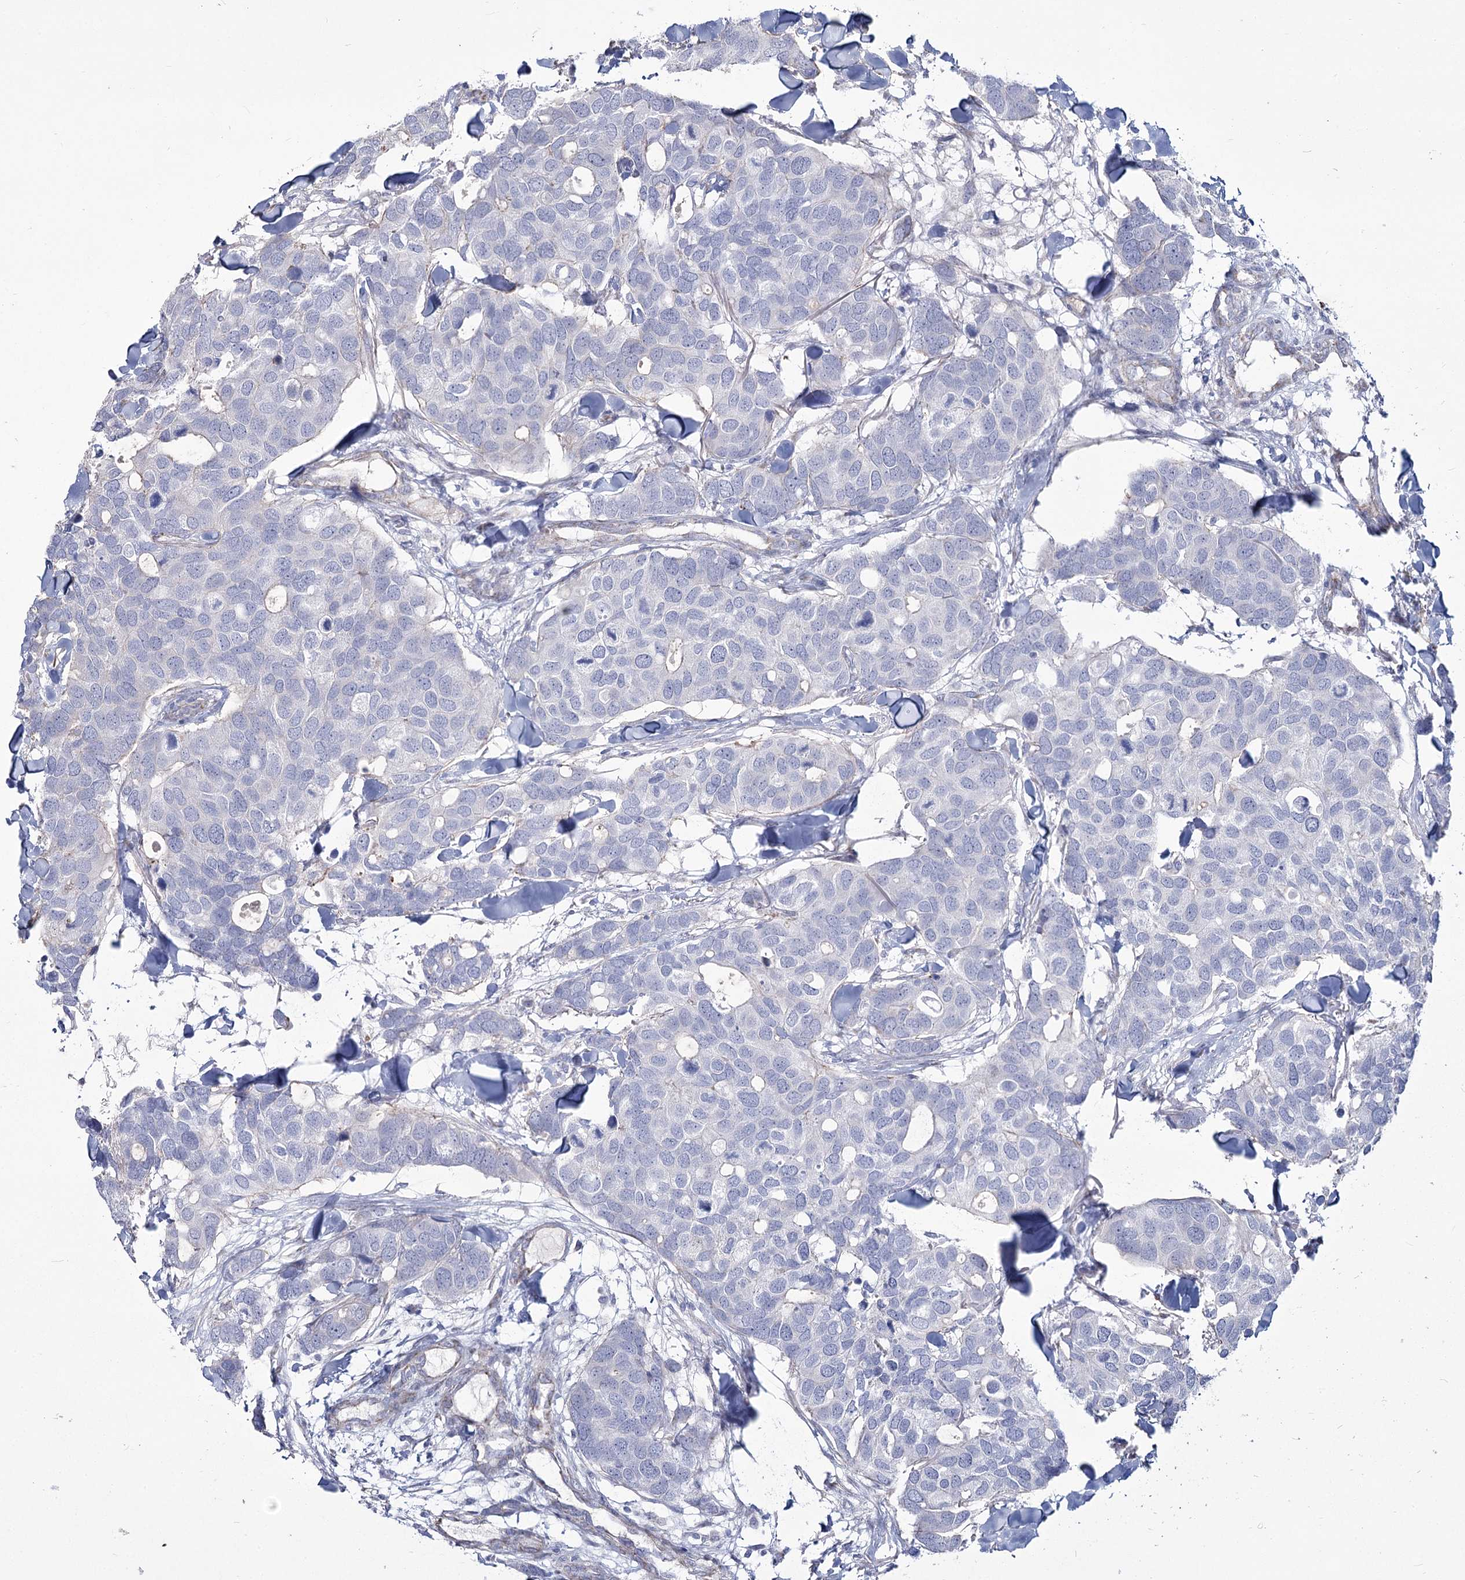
{"staining": {"intensity": "negative", "quantity": "none", "location": "none"}, "tissue": "breast cancer", "cell_type": "Tumor cells", "image_type": "cancer", "snomed": [{"axis": "morphology", "description": "Duct carcinoma"}, {"axis": "topography", "description": "Breast"}], "caption": "Tumor cells show no significant positivity in invasive ductal carcinoma (breast). The staining was performed using DAB (3,3'-diaminobenzidine) to visualize the protein expression in brown, while the nuclei were stained in blue with hematoxylin (Magnification: 20x).", "gene": "ME3", "patient": {"sex": "female", "age": 83}}